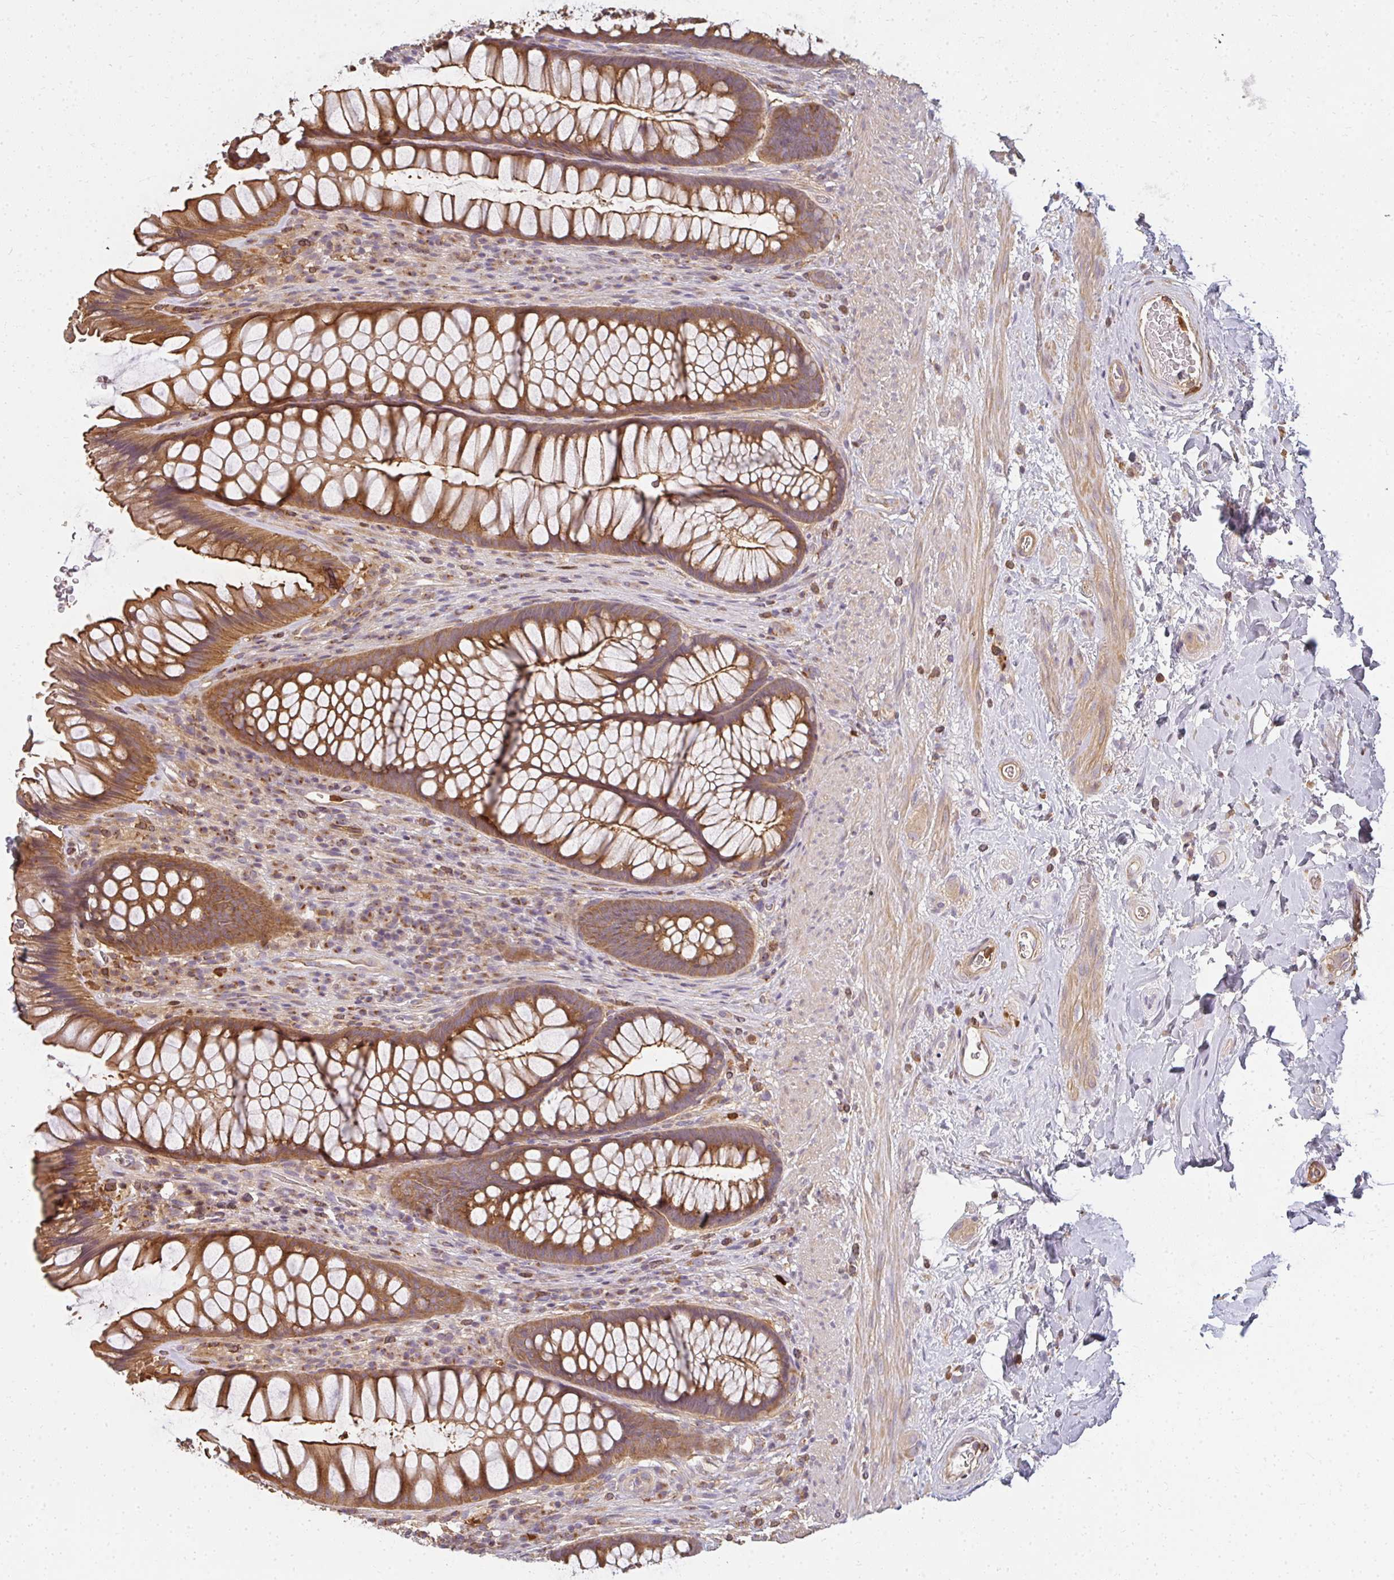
{"staining": {"intensity": "moderate", "quantity": ">75%", "location": "cytoplasmic/membranous"}, "tissue": "rectum", "cell_type": "Glandular cells", "image_type": "normal", "snomed": [{"axis": "morphology", "description": "Normal tissue, NOS"}, {"axis": "topography", "description": "Rectum"}], "caption": "Protein staining of normal rectum exhibits moderate cytoplasmic/membranous staining in approximately >75% of glandular cells. (IHC, brightfield microscopy, high magnification).", "gene": "CNTRL", "patient": {"sex": "male", "age": 53}}